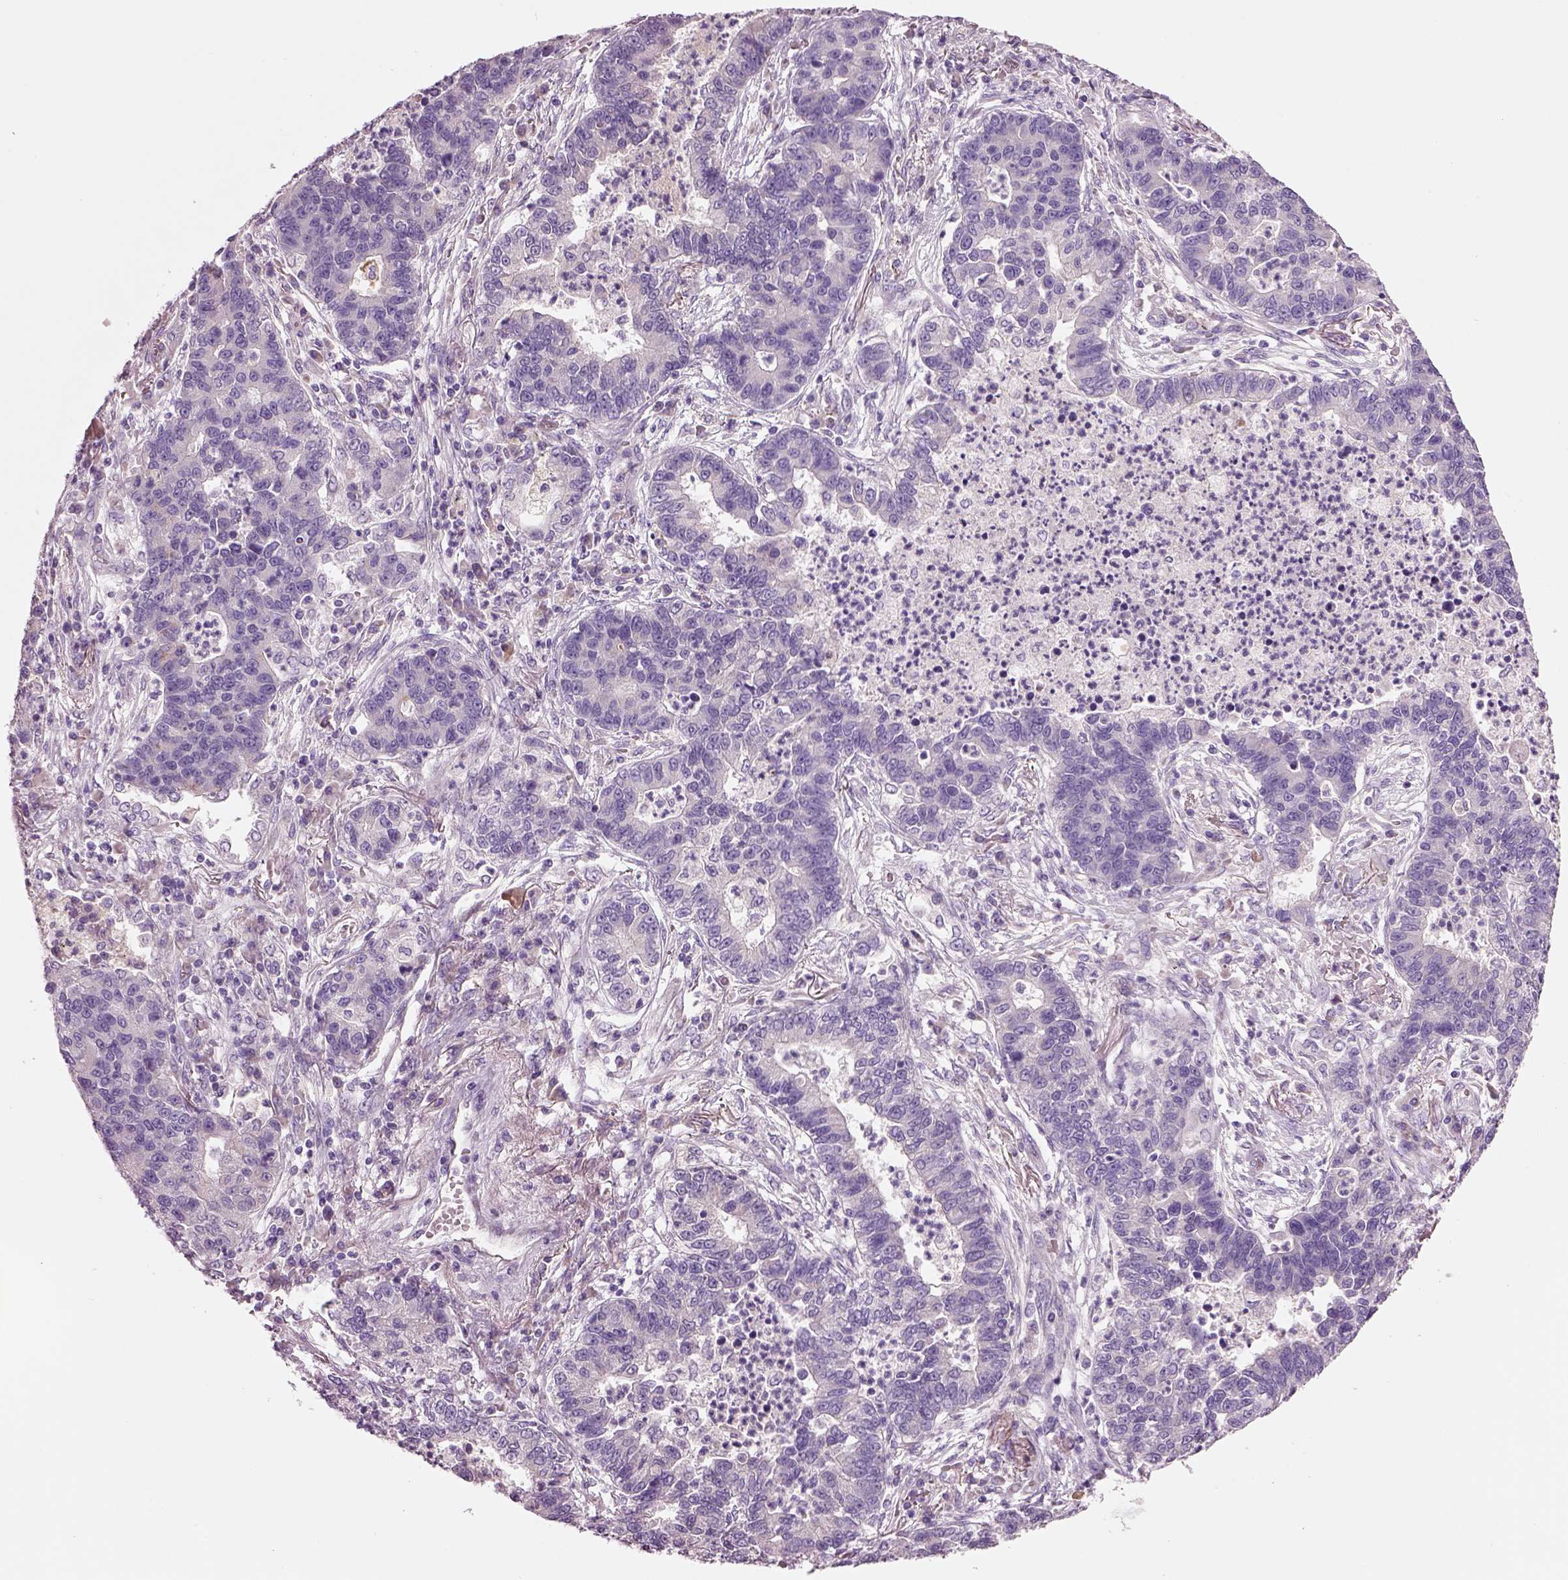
{"staining": {"intensity": "negative", "quantity": "none", "location": "none"}, "tissue": "lung cancer", "cell_type": "Tumor cells", "image_type": "cancer", "snomed": [{"axis": "morphology", "description": "Adenocarcinoma, NOS"}, {"axis": "topography", "description": "Lung"}], "caption": "Tumor cells are negative for brown protein staining in lung adenocarcinoma.", "gene": "PLPP7", "patient": {"sex": "female", "age": 57}}